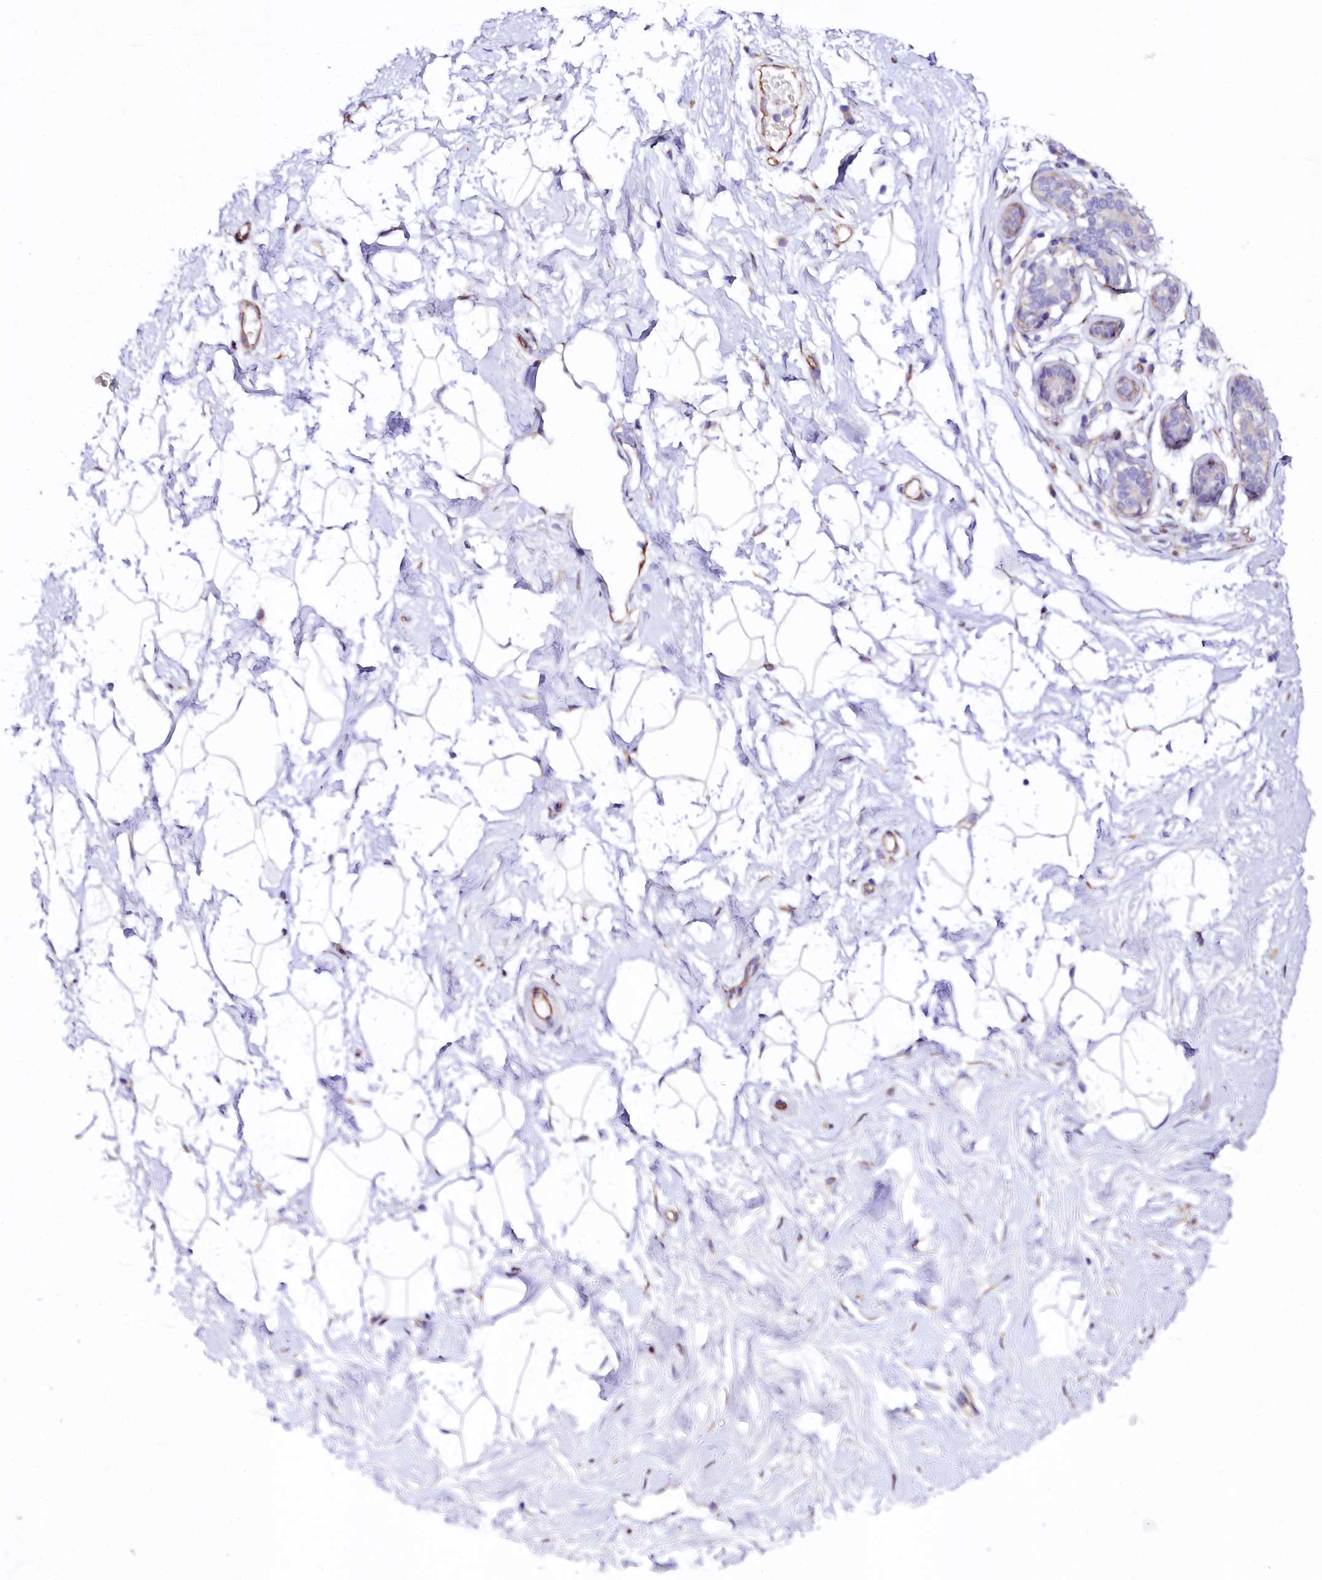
{"staining": {"intensity": "negative", "quantity": "none", "location": "none"}, "tissue": "breast", "cell_type": "Adipocytes", "image_type": "normal", "snomed": [{"axis": "morphology", "description": "Normal tissue, NOS"}, {"axis": "morphology", "description": "Adenoma, NOS"}, {"axis": "topography", "description": "Breast"}], "caption": "The photomicrograph displays no staining of adipocytes in benign breast. The staining was performed using DAB to visualize the protein expression in brown, while the nuclei were stained in blue with hematoxylin (Magnification: 20x).", "gene": "TTC12", "patient": {"sex": "female", "age": 23}}